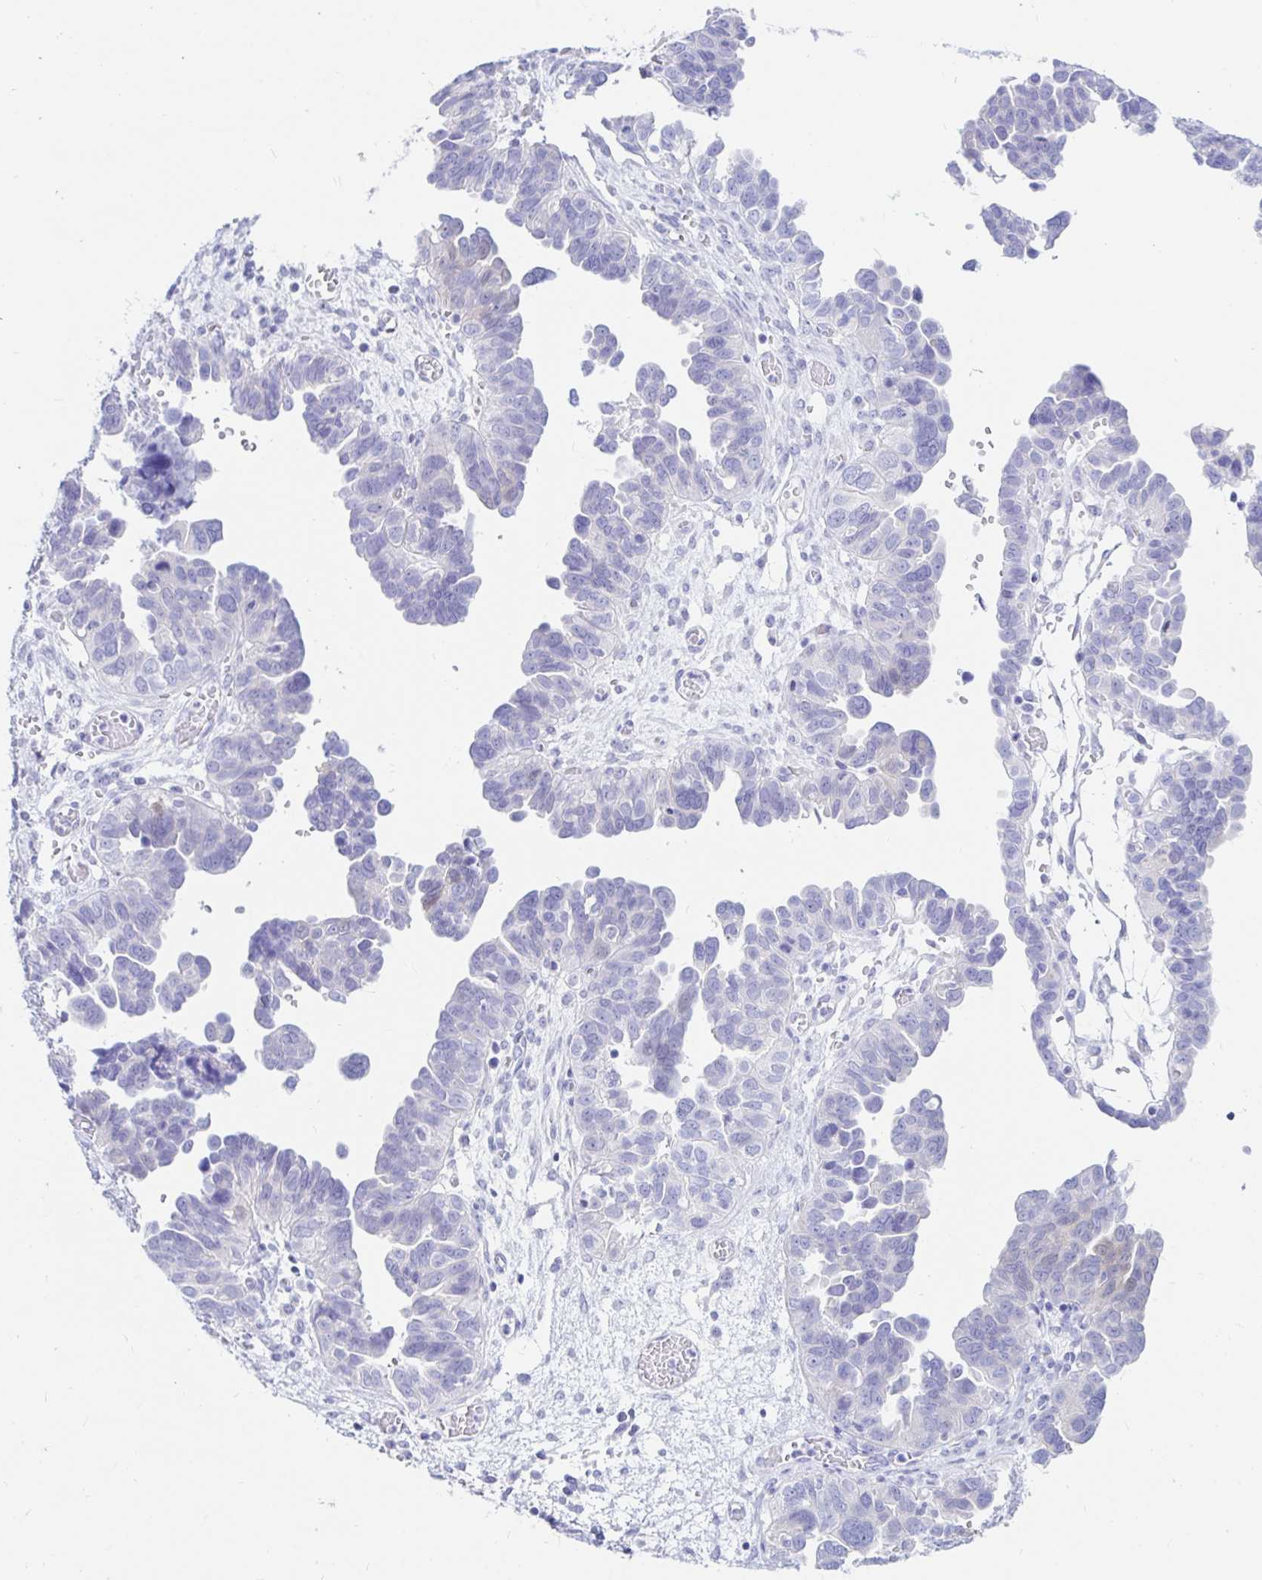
{"staining": {"intensity": "negative", "quantity": "none", "location": "none"}, "tissue": "ovarian cancer", "cell_type": "Tumor cells", "image_type": "cancer", "snomed": [{"axis": "morphology", "description": "Cystadenocarcinoma, serous, NOS"}, {"axis": "topography", "description": "Ovary"}], "caption": "Immunohistochemistry histopathology image of neoplastic tissue: ovarian cancer (serous cystadenocarcinoma) stained with DAB displays no significant protein expression in tumor cells.", "gene": "PPP1R1B", "patient": {"sex": "female", "age": 64}}